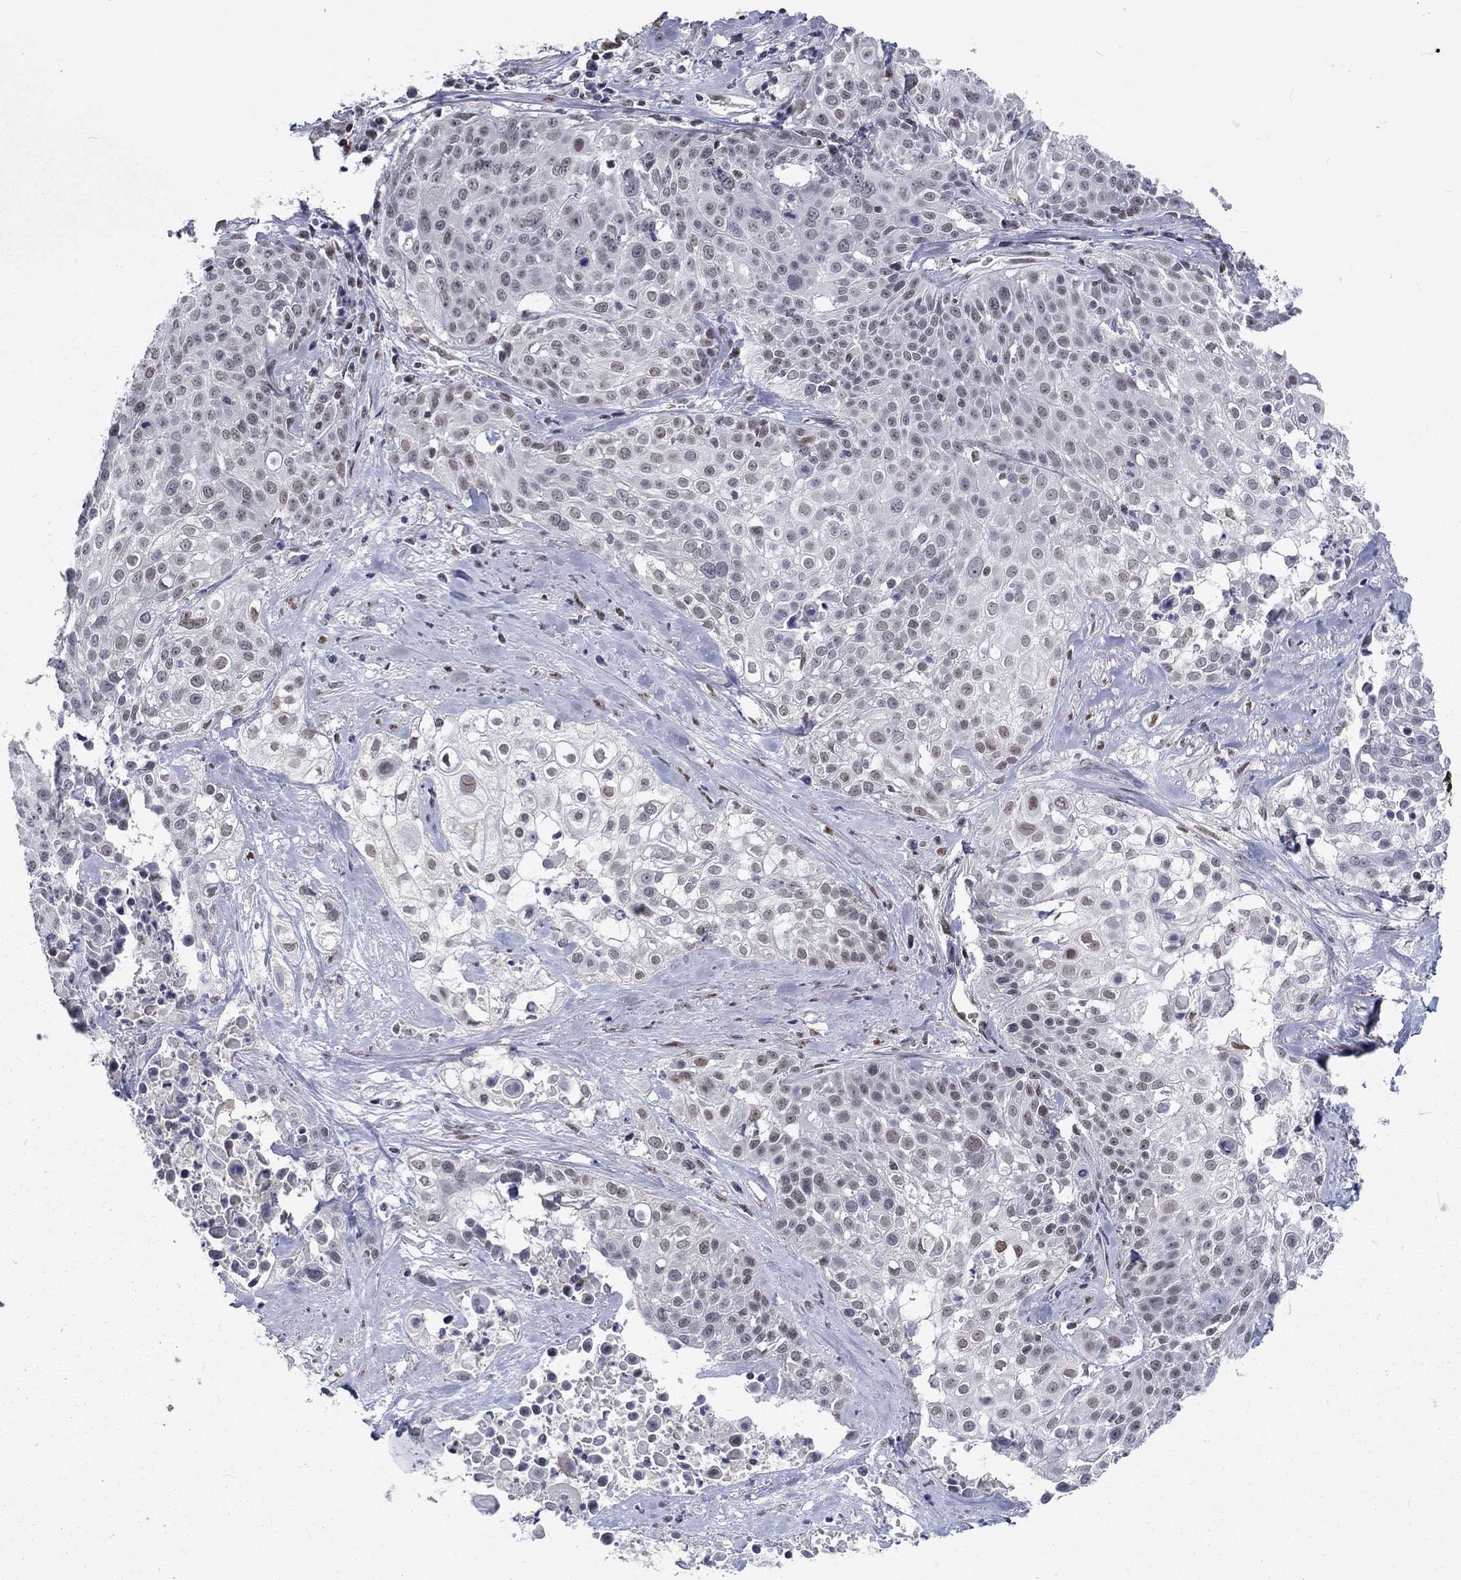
{"staining": {"intensity": "moderate", "quantity": "<25%", "location": "nuclear"}, "tissue": "cervical cancer", "cell_type": "Tumor cells", "image_type": "cancer", "snomed": [{"axis": "morphology", "description": "Squamous cell carcinoma, NOS"}, {"axis": "topography", "description": "Cervix"}], "caption": "High-magnification brightfield microscopy of cervical cancer stained with DAB (3,3'-diaminobenzidine) (brown) and counterstained with hematoxylin (blue). tumor cells exhibit moderate nuclear expression is appreciated in approximately<25% of cells.", "gene": "ZBED1", "patient": {"sex": "female", "age": 39}}